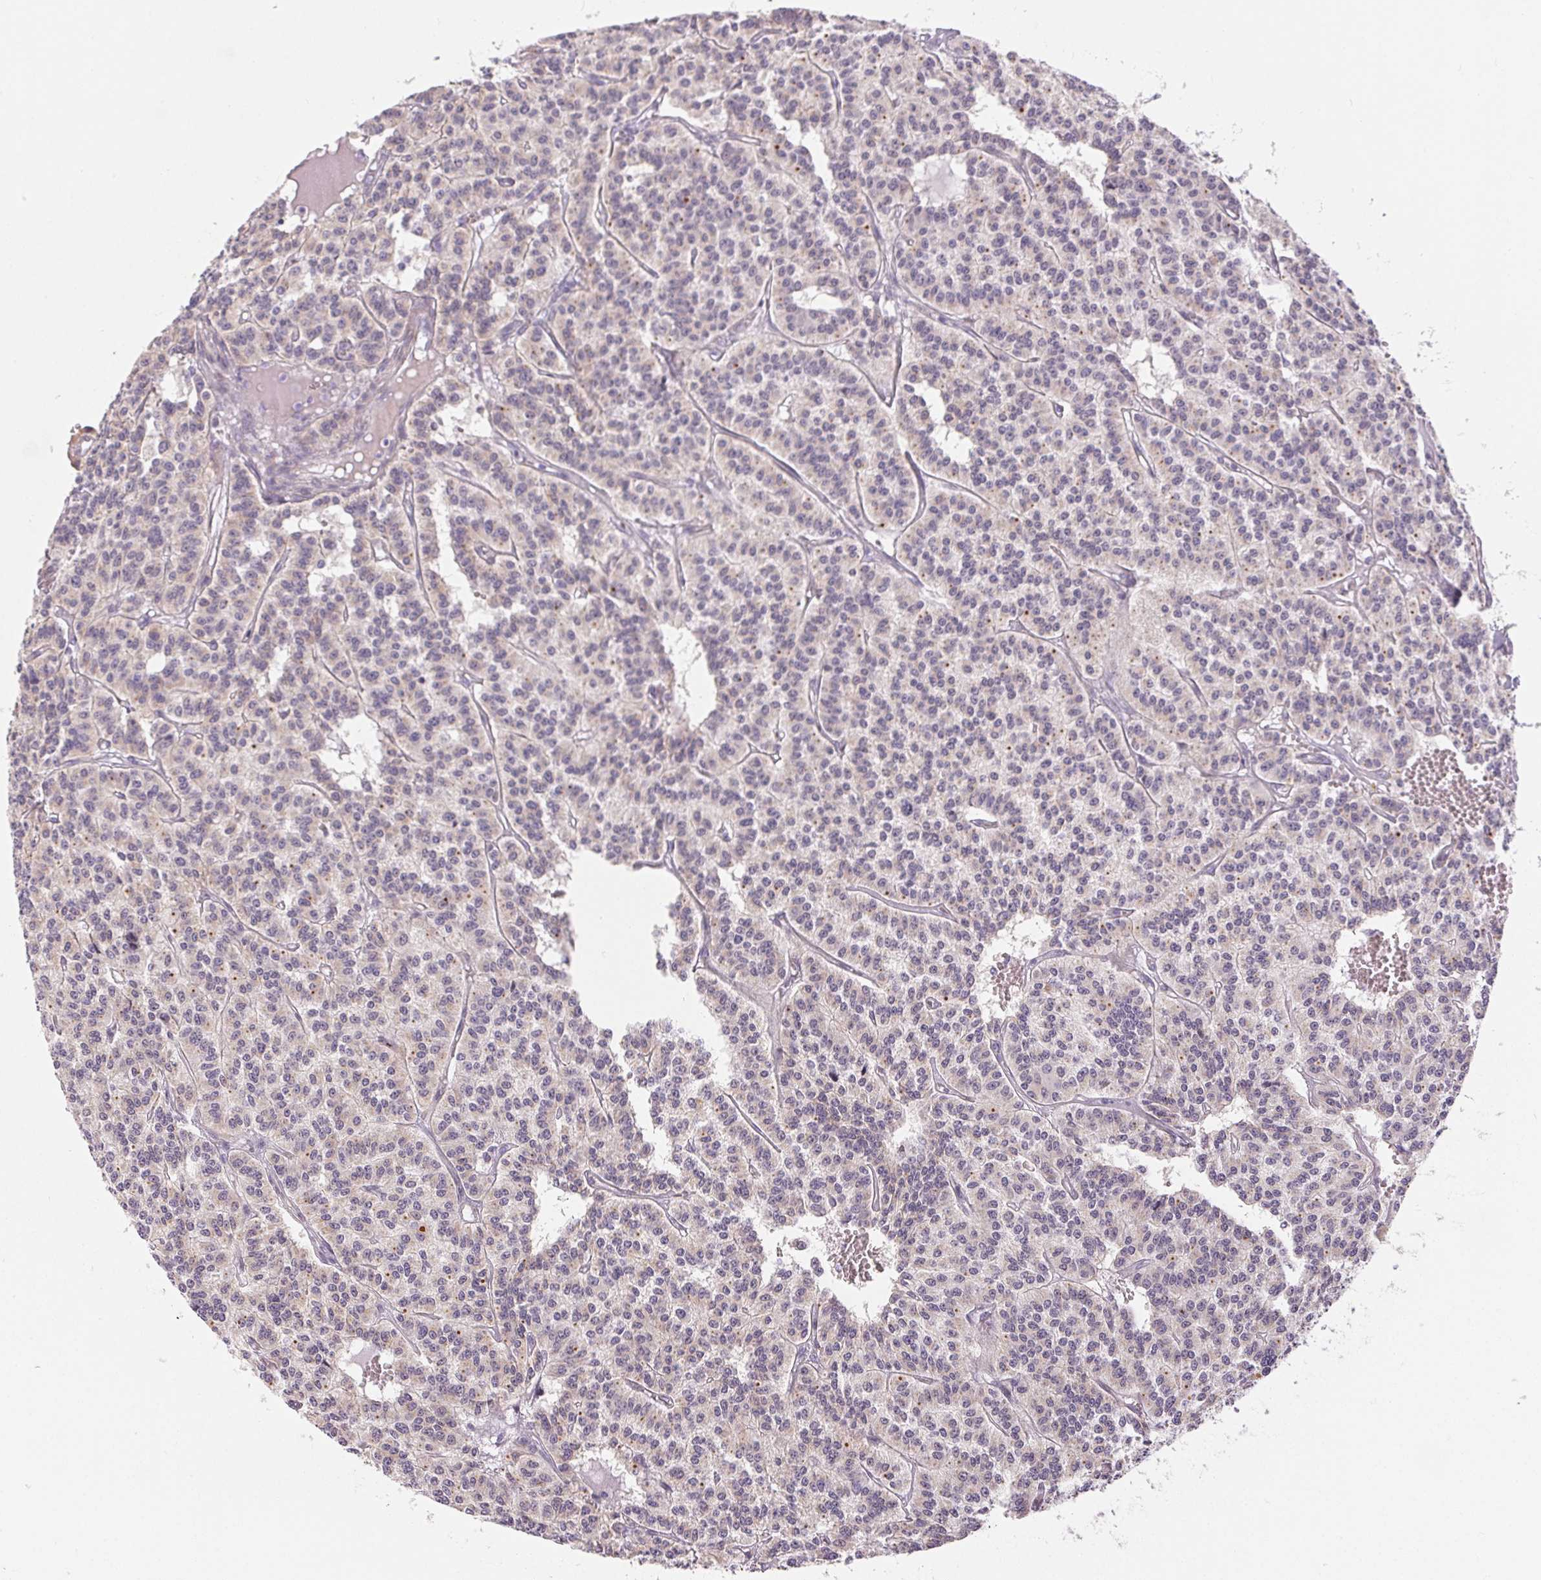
{"staining": {"intensity": "weak", "quantity": "<25%", "location": "cytoplasmic/membranous"}, "tissue": "carcinoid", "cell_type": "Tumor cells", "image_type": "cancer", "snomed": [{"axis": "morphology", "description": "Carcinoid, malignant, NOS"}, {"axis": "topography", "description": "Lung"}], "caption": "The IHC micrograph has no significant expression in tumor cells of carcinoid tissue.", "gene": "RPGRIP1", "patient": {"sex": "female", "age": 71}}